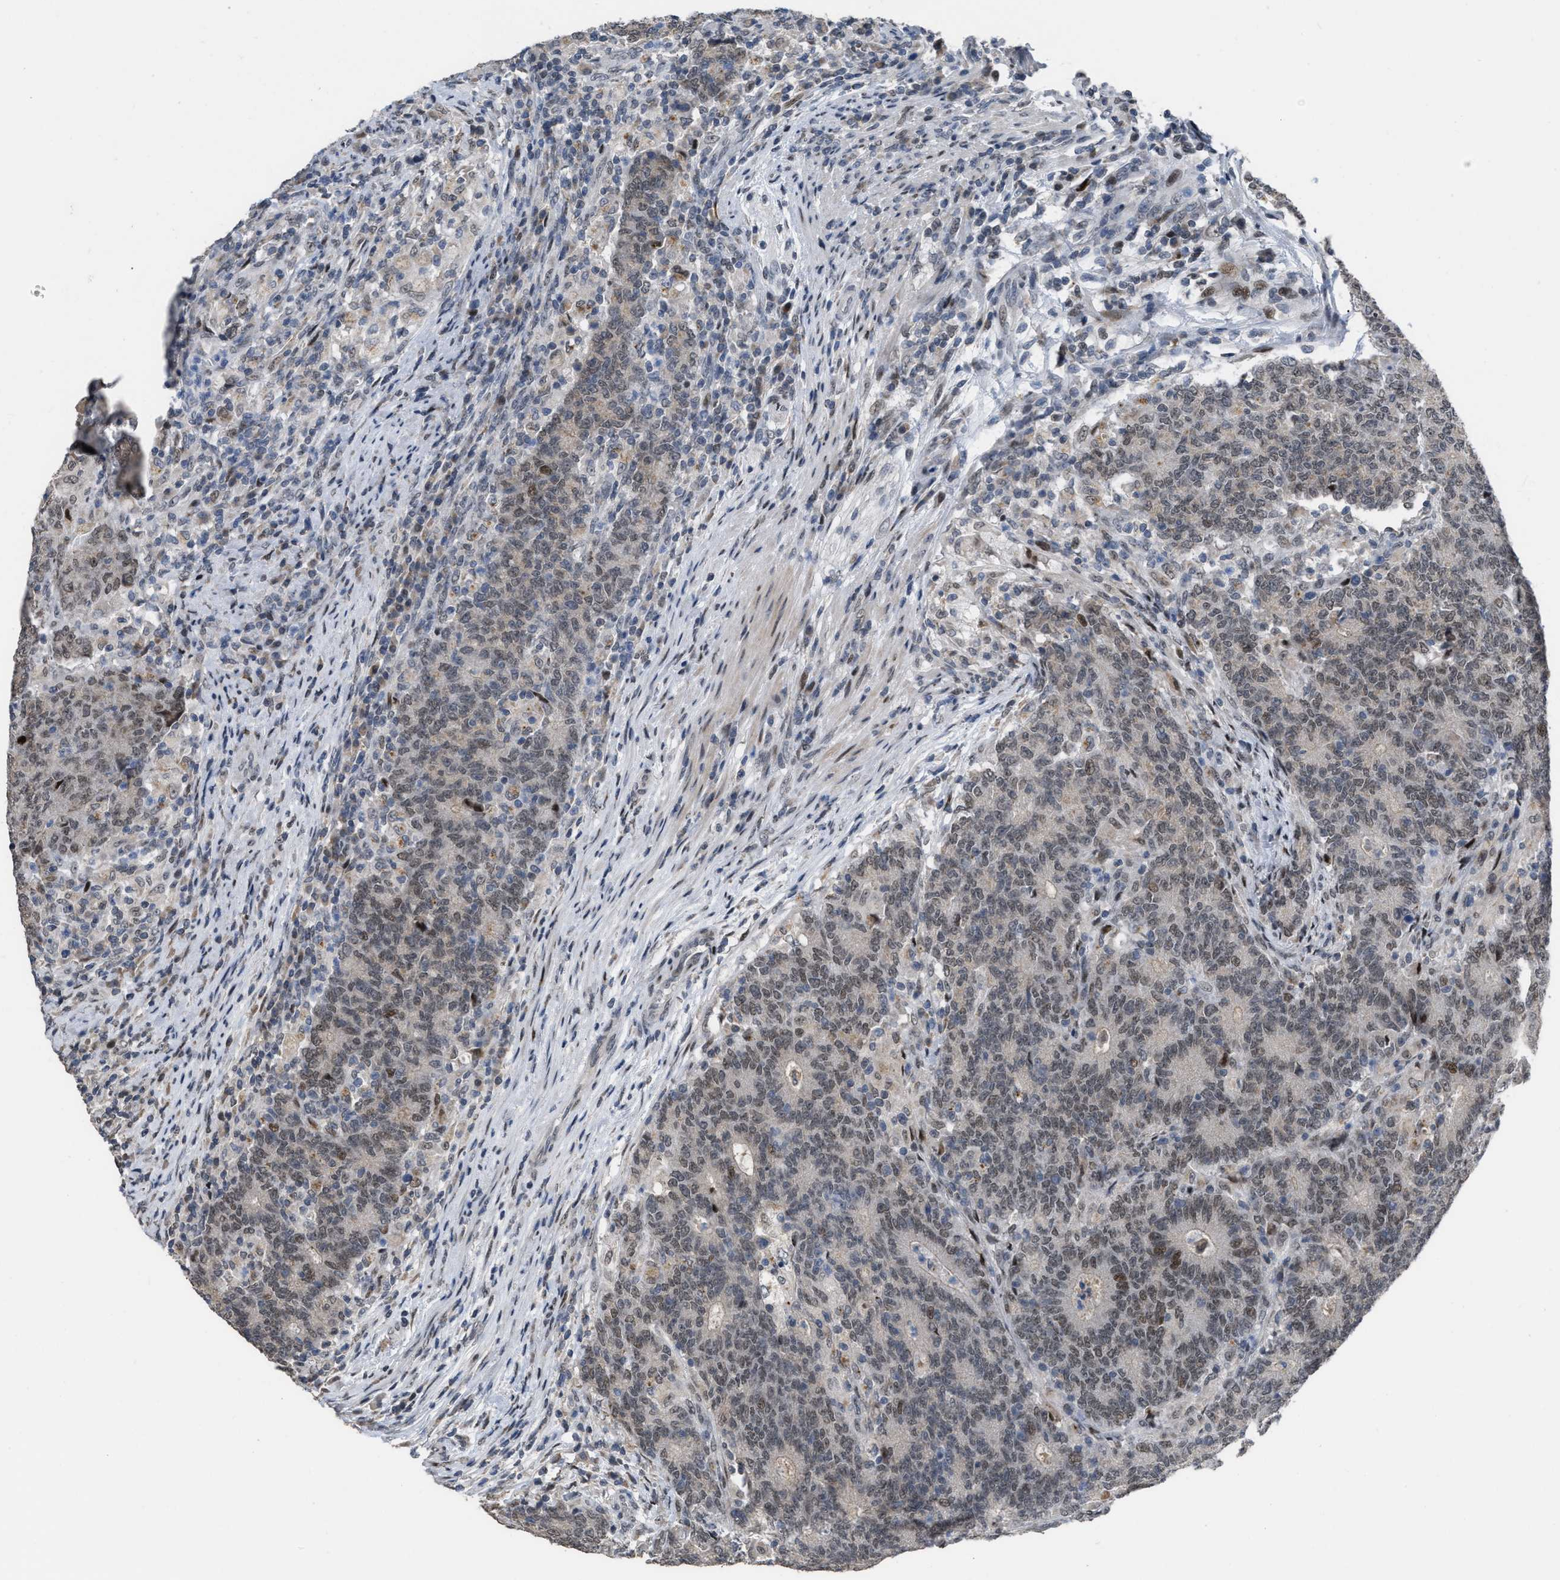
{"staining": {"intensity": "weak", "quantity": "25%-75%", "location": "nuclear"}, "tissue": "colorectal cancer", "cell_type": "Tumor cells", "image_type": "cancer", "snomed": [{"axis": "morphology", "description": "Normal tissue, NOS"}, {"axis": "morphology", "description": "Adenocarcinoma, NOS"}, {"axis": "topography", "description": "Colon"}], "caption": "Colorectal cancer stained with DAB immunohistochemistry demonstrates low levels of weak nuclear positivity in about 25%-75% of tumor cells.", "gene": "SETDB1", "patient": {"sex": "female", "age": 75}}